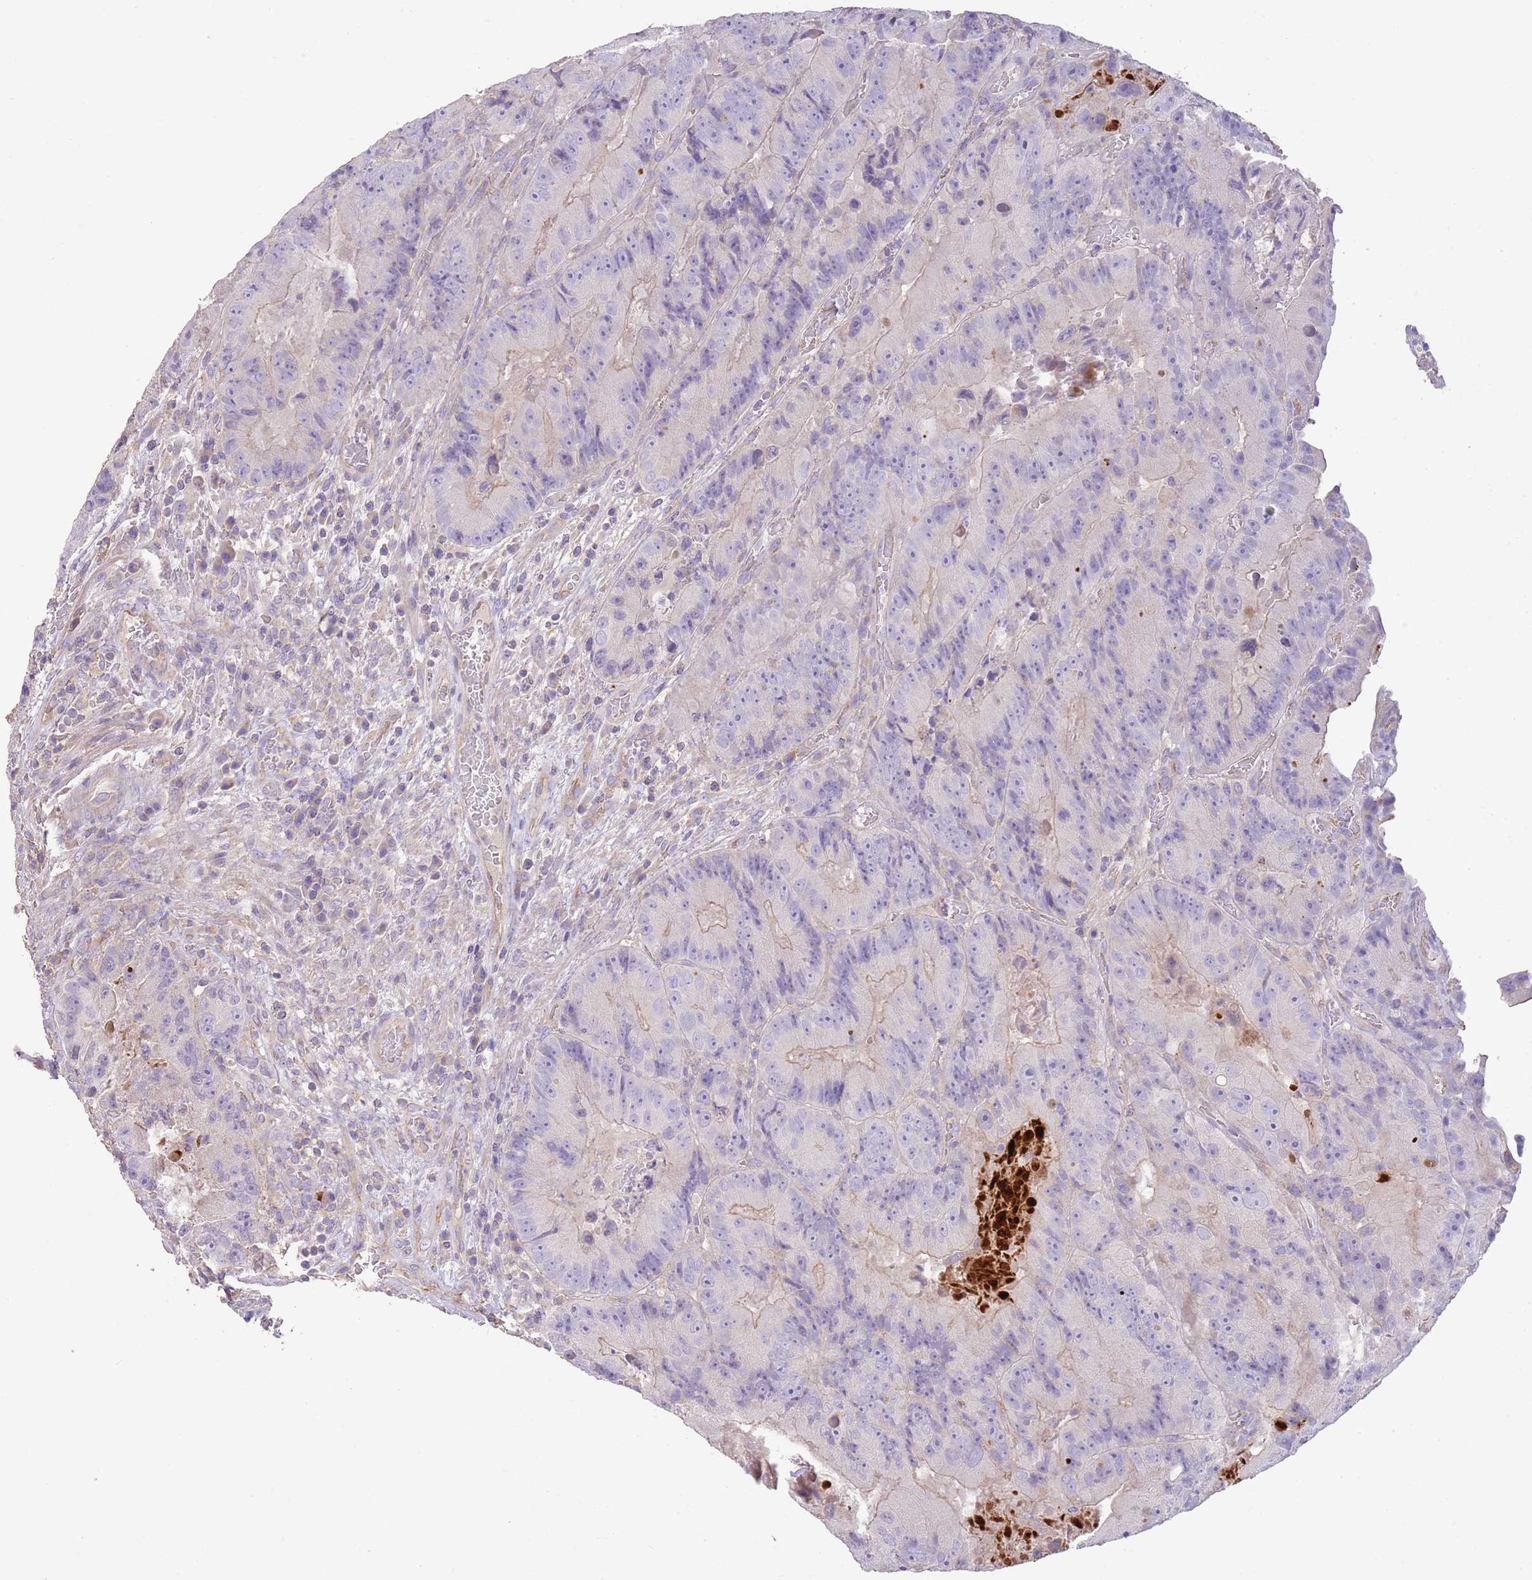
{"staining": {"intensity": "negative", "quantity": "none", "location": "none"}, "tissue": "colorectal cancer", "cell_type": "Tumor cells", "image_type": "cancer", "snomed": [{"axis": "morphology", "description": "Adenocarcinoma, NOS"}, {"axis": "topography", "description": "Colon"}], "caption": "Human colorectal cancer stained for a protein using immunohistochemistry (IHC) demonstrates no positivity in tumor cells.", "gene": "SFTPA1", "patient": {"sex": "female", "age": 86}}